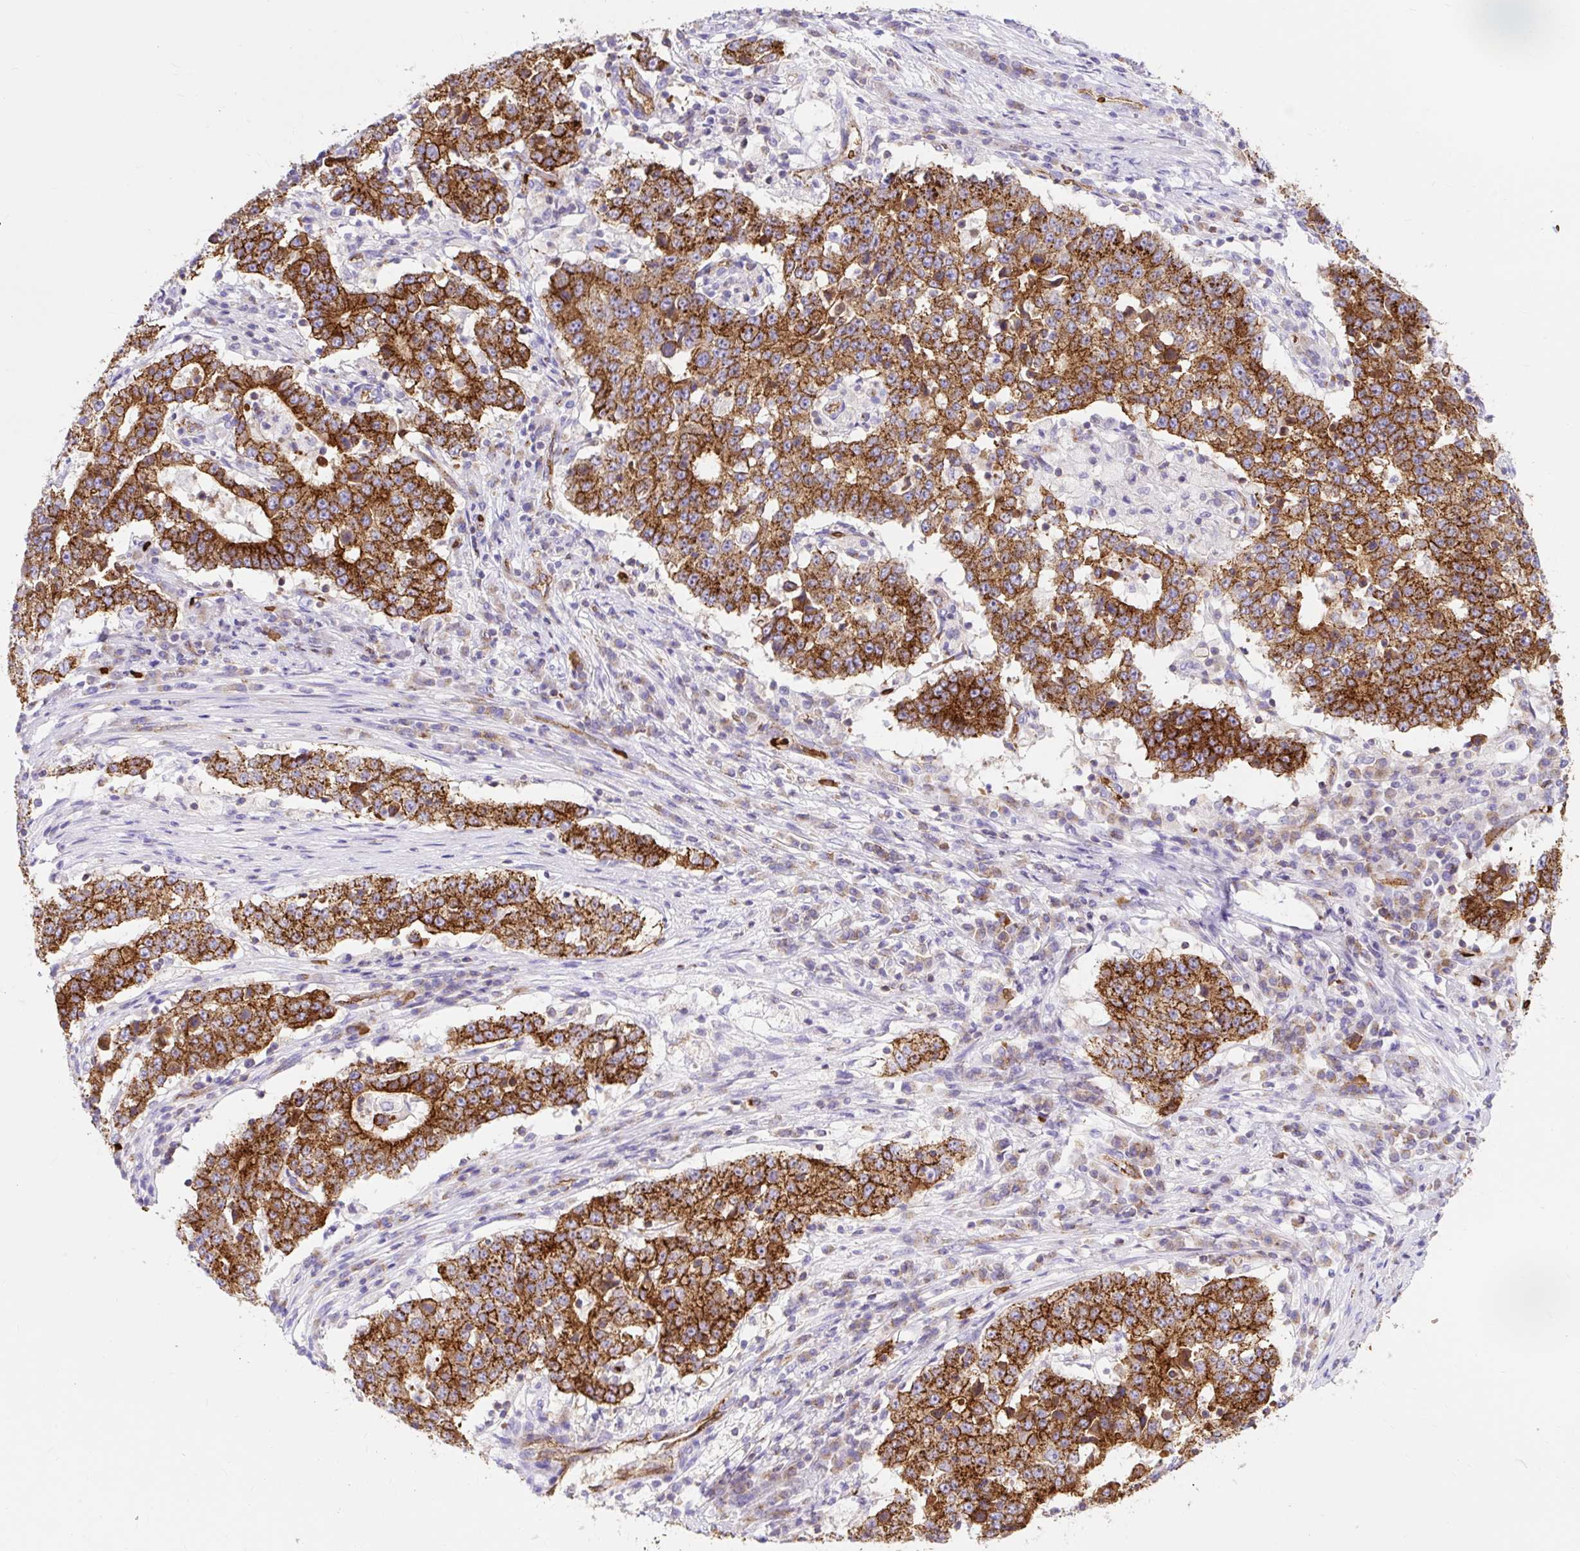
{"staining": {"intensity": "strong", "quantity": ">75%", "location": "cytoplasmic/membranous"}, "tissue": "stomach cancer", "cell_type": "Tumor cells", "image_type": "cancer", "snomed": [{"axis": "morphology", "description": "Adenocarcinoma, NOS"}, {"axis": "topography", "description": "Stomach"}], "caption": "Immunohistochemistry of stomach adenocarcinoma displays high levels of strong cytoplasmic/membranous staining in about >75% of tumor cells. (DAB IHC, brown staining for protein, blue staining for nuclei).", "gene": "HIP1R", "patient": {"sex": "male", "age": 59}}